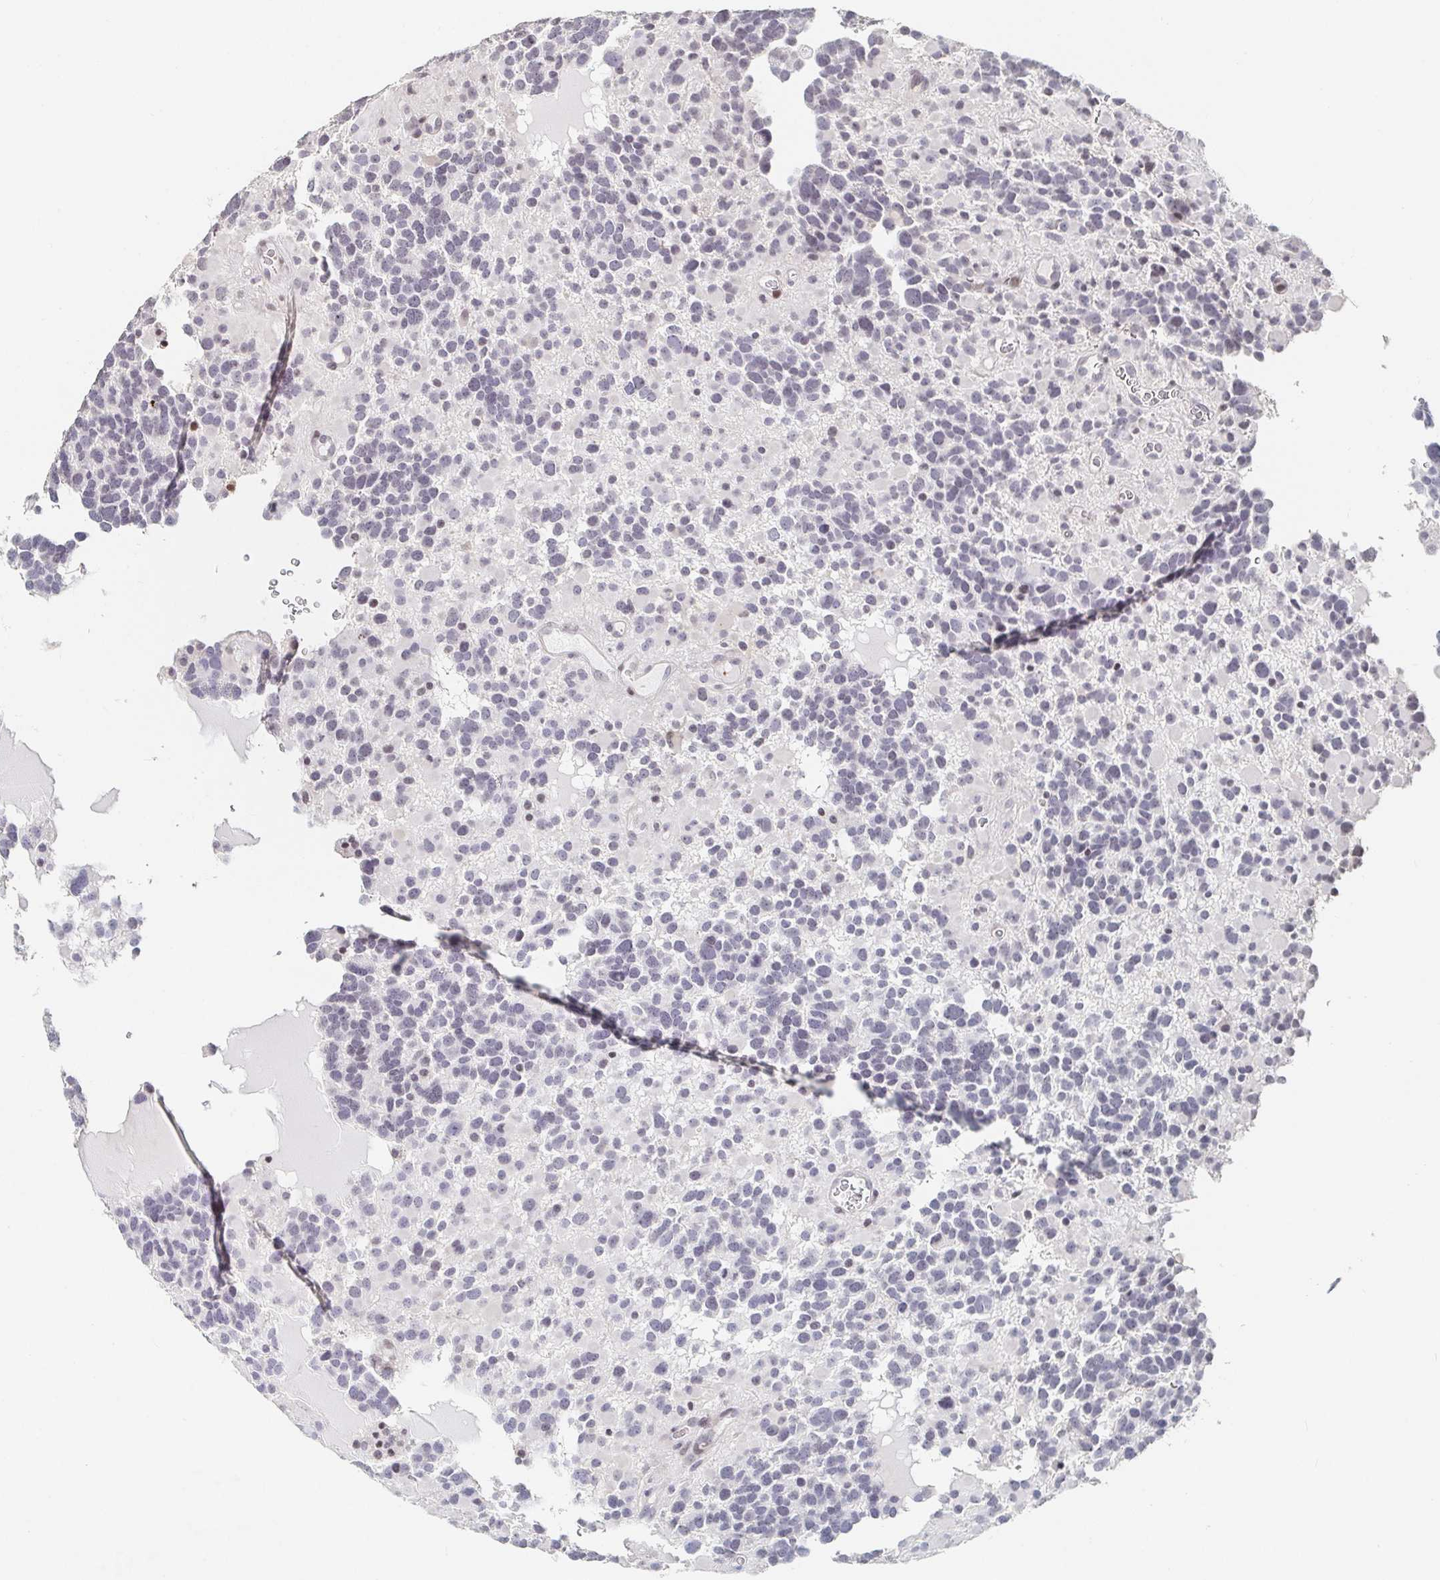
{"staining": {"intensity": "negative", "quantity": "none", "location": "none"}, "tissue": "glioma", "cell_type": "Tumor cells", "image_type": "cancer", "snomed": [{"axis": "morphology", "description": "Glioma, malignant, High grade"}, {"axis": "topography", "description": "Brain"}], "caption": "IHC micrograph of neoplastic tissue: human malignant high-grade glioma stained with DAB exhibits no significant protein expression in tumor cells.", "gene": "NME9", "patient": {"sex": "female", "age": 40}}